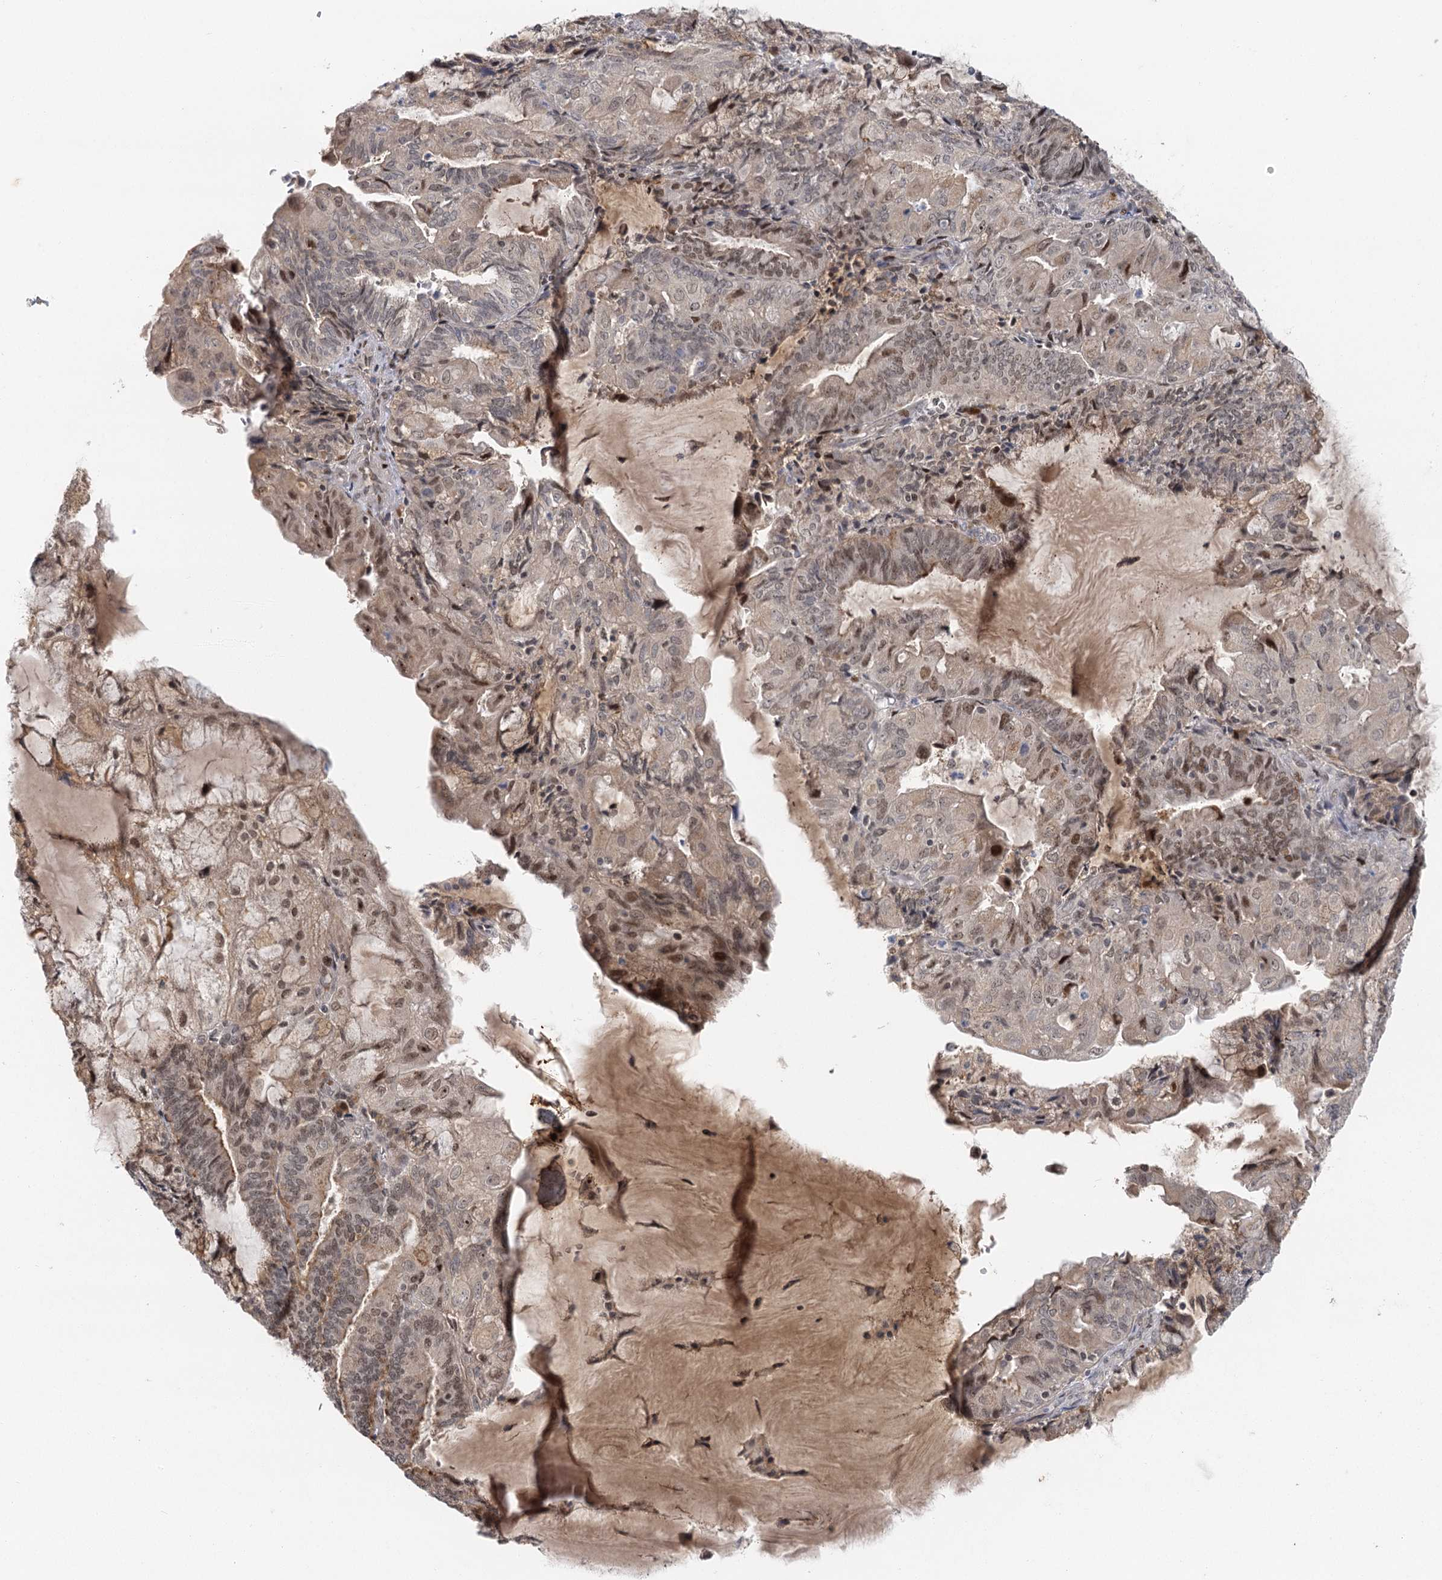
{"staining": {"intensity": "moderate", "quantity": "<25%", "location": "nuclear"}, "tissue": "endometrial cancer", "cell_type": "Tumor cells", "image_type": "cancer", "snomed": [{"axis": "morphology", "description": "Adenocarcinoma, NOS"}, {"axis": "topography", "description": "Endometrium"}], "caption": "Immunohistochemical staining of adenocarcinoma (endometrial) shows moderate nuclear protein positivity in approximately <25% of tumor cells.", "gene": "IL11RA", "patient": {"sex": "female", "age": 81}}